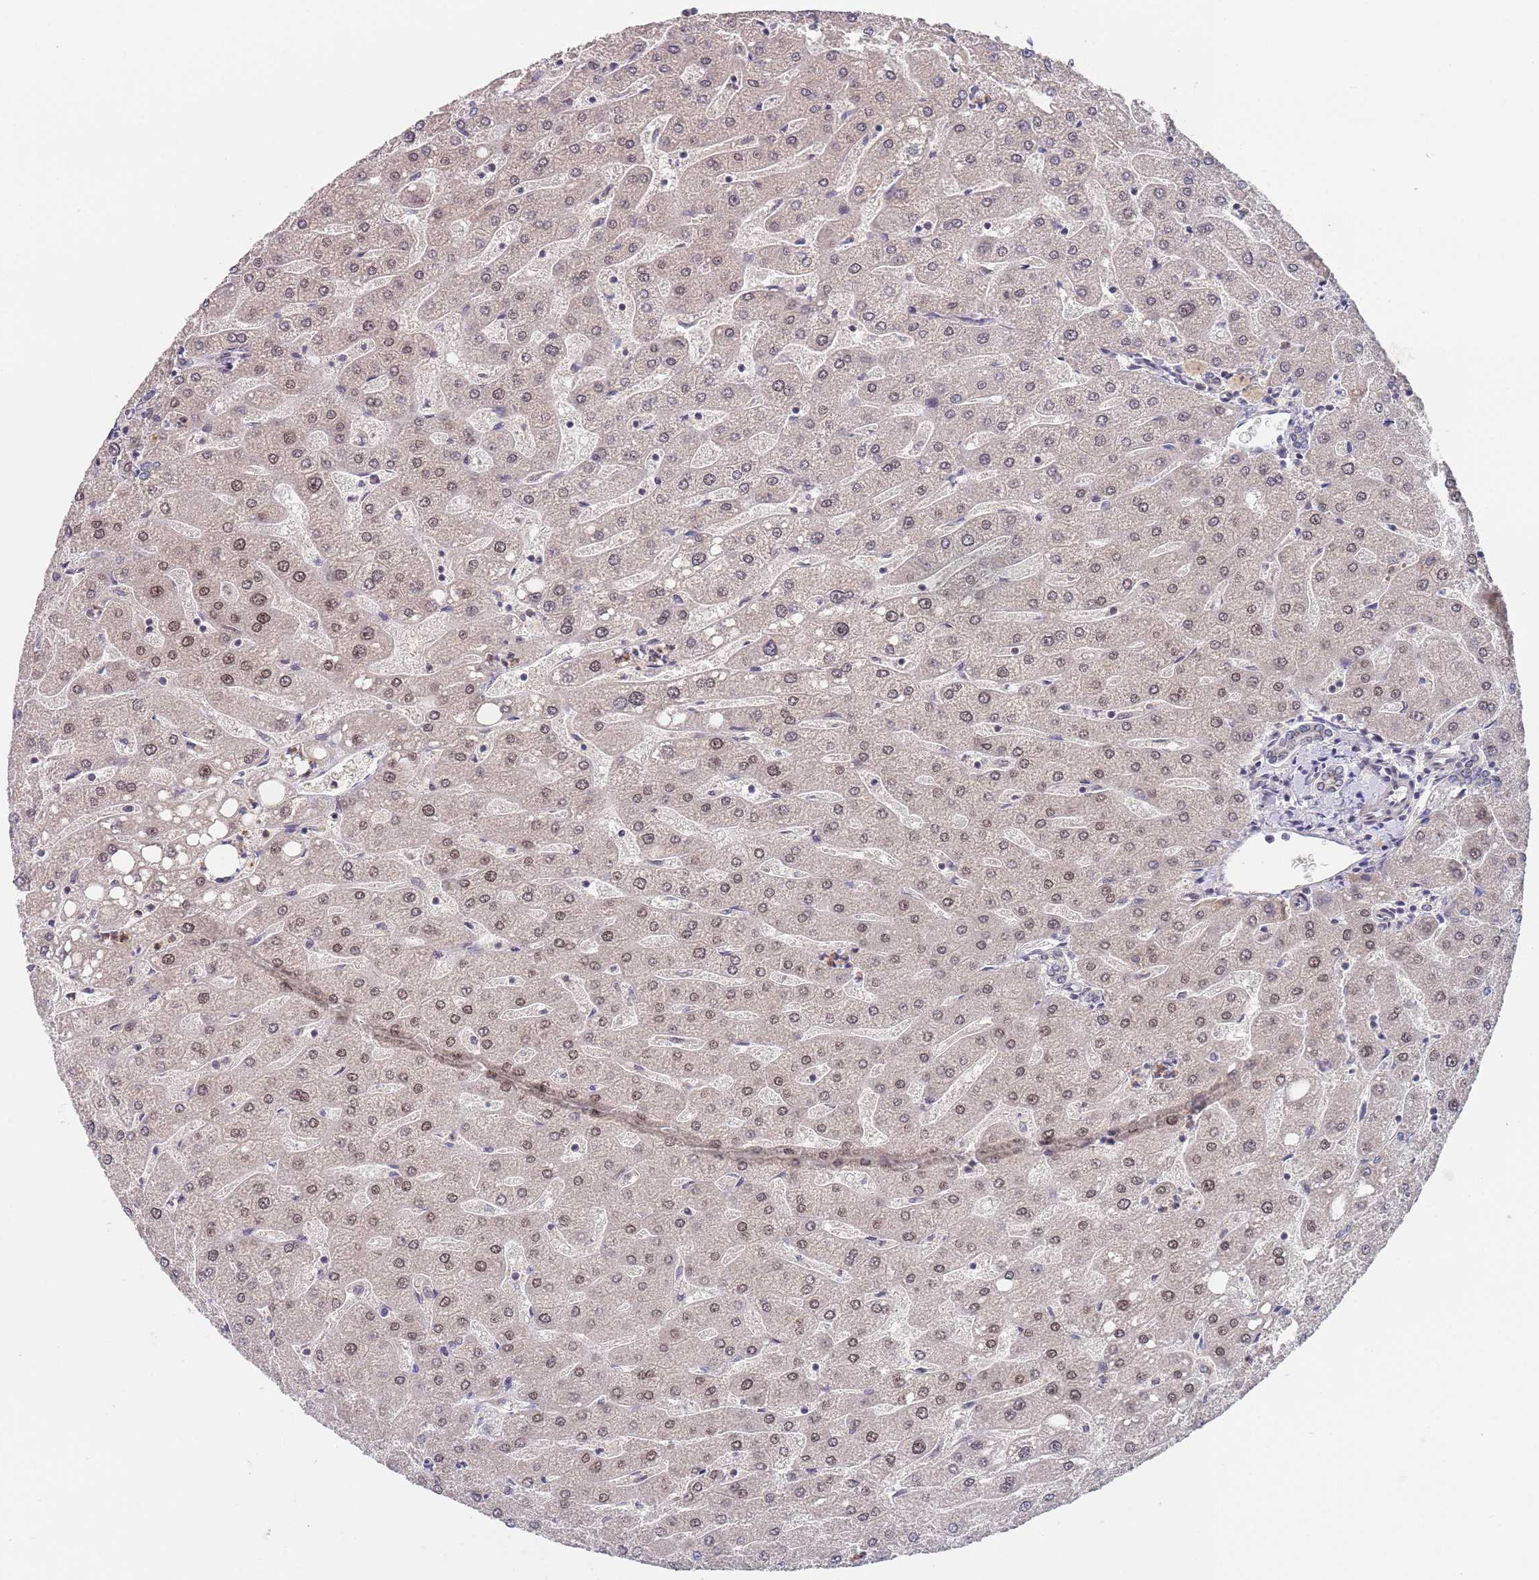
{"staining": {"intensity": "moderate", "quantity": "25%-75%", "location": "cytoplasmic/membranous"}, "tissue": "liver", "cell_type": "Cholangiocytes", "image_type": "normal", "snomed": [{"axis": "morphology", "description": "Normal tissue, NOS"}, {"axis": "topography", "description": "Liver"}], "caption": "This image shows immunohistochemistry staining of benign liver, with medium moderate cytoplasmic/membranous positivity in about 25%-75% of cholangiocytes.", "gene": "B4GALT4", "patient": {"sex": "male", "age": 67}}